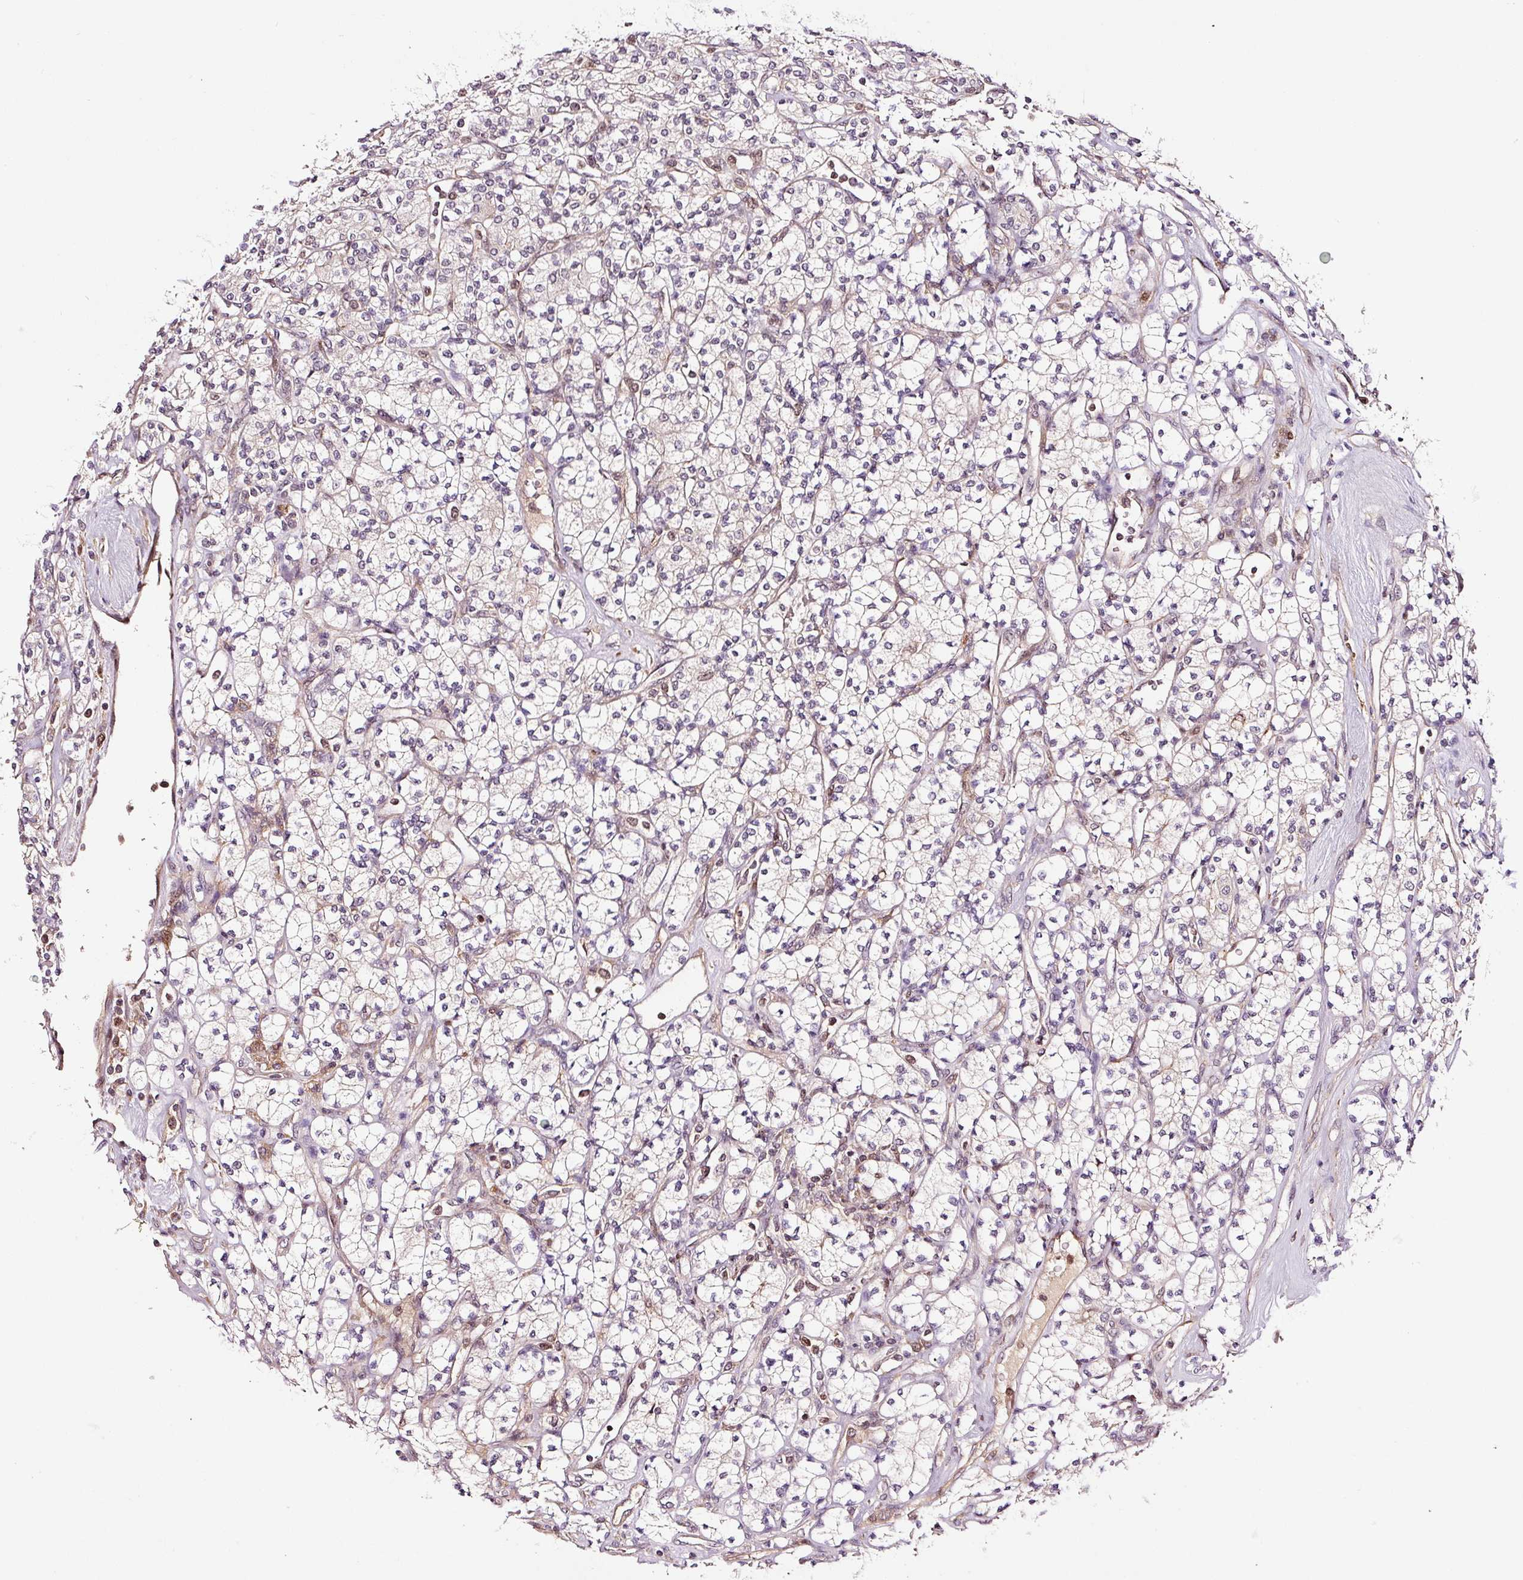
{"staining": {"intensity": "negative", "quantity": "none", "location": "none"}, "tissue": "renal cancer", "cell_type": "Tumor cells", "image_type": "cancer", "snomed": [{"axis": "morphology", "description": "Adenocarcinoma, NOS"}, {"axis": "topography", "description": "Kidney"}], "caption": "IHC histopathology image of neoplastic tissue: adenocarcinoma (renal) stained with DAB (3,3'-diaminobenzidine) reveals no significant protein expression in tumor cells.", "gene": "RFC4", "patient": {"sex": "male", "age": 77}}